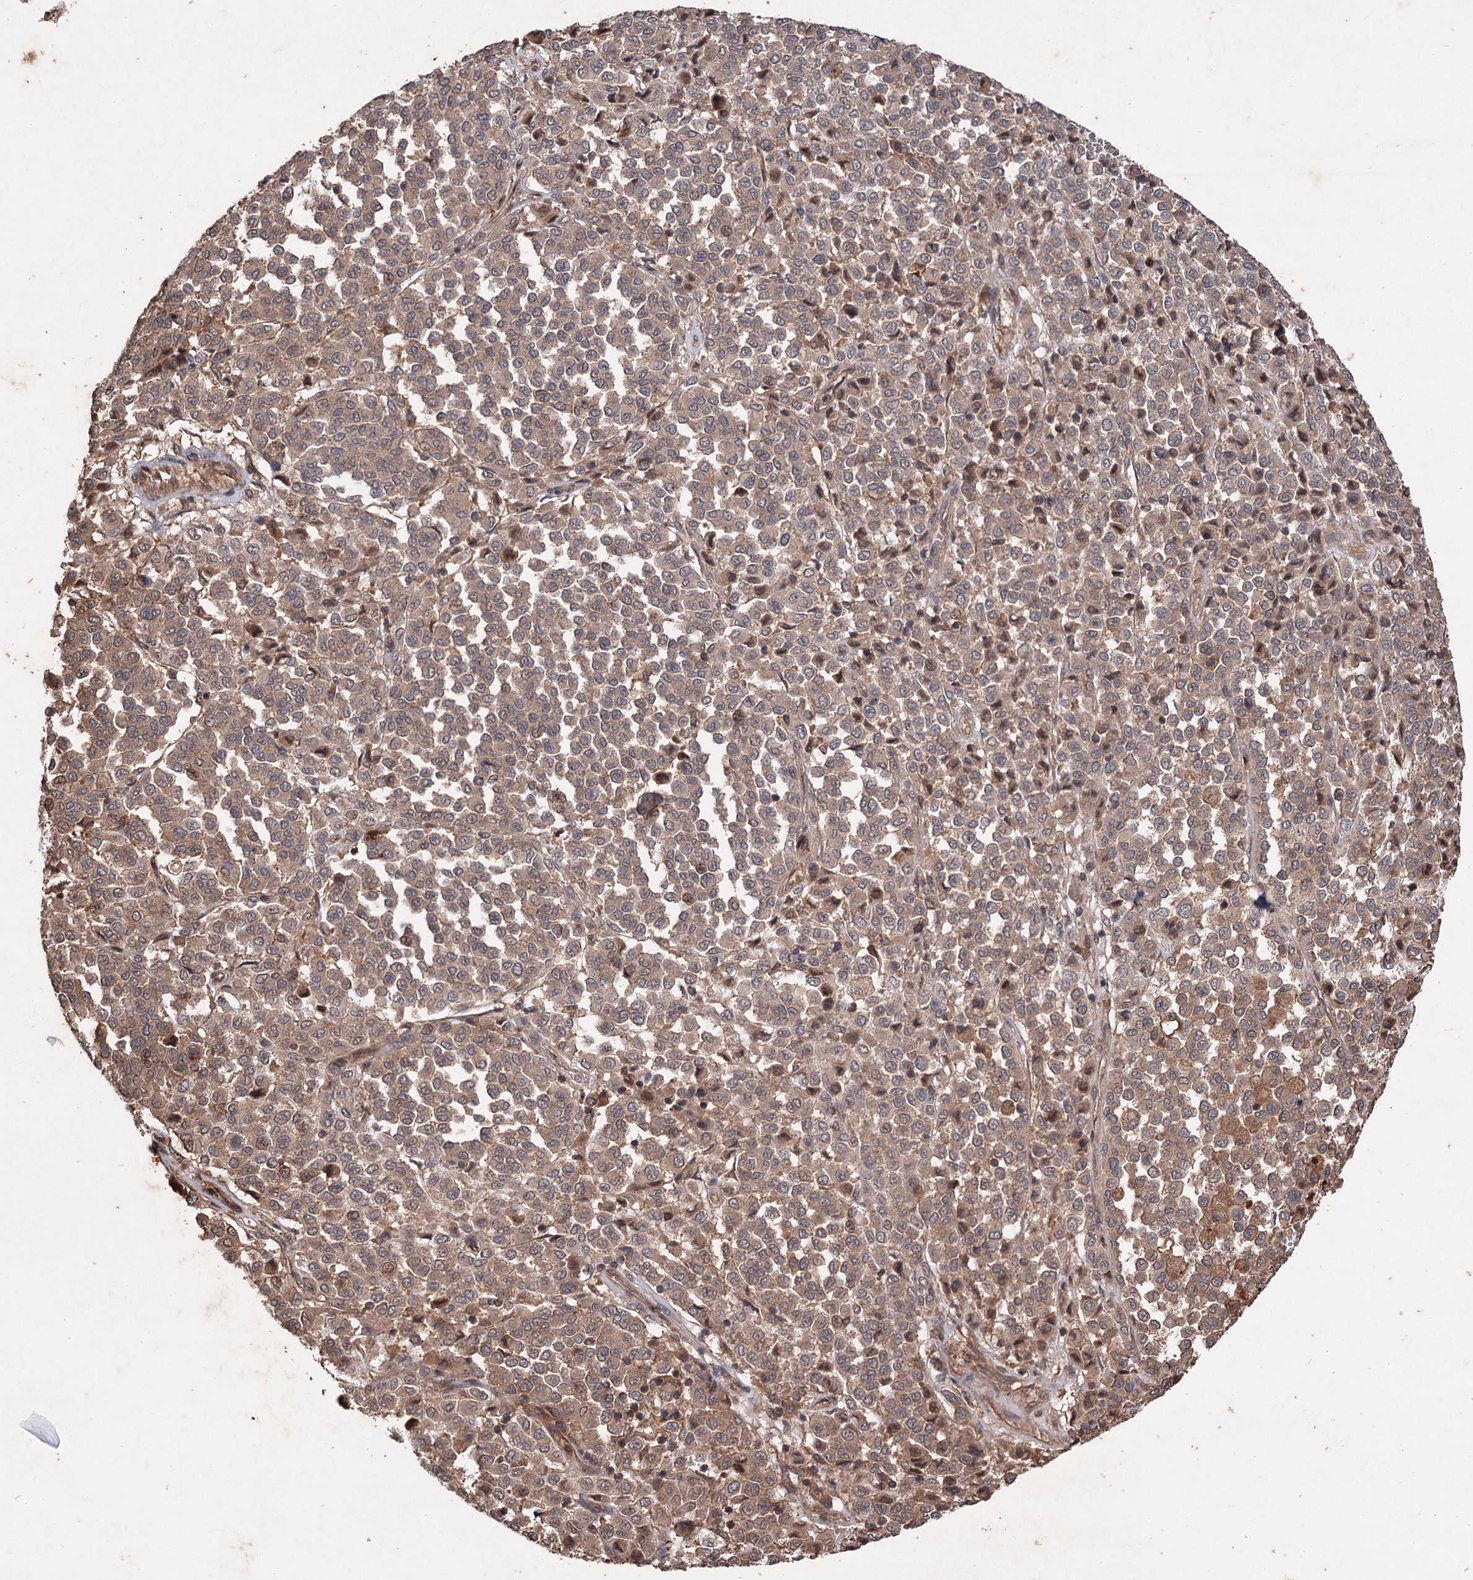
{"staining": {"intensity": "weak", "quantity": ">75%", "location": "cytoplasmic/membranous,nuclear"}, "tissue": "melanoma", "cell_type": "Tumor cells", "image_type": "cancer", "snomed": [{"axis": "morphology", "description": "Malignant melanoma, Metastatic site"}, {"axis": "topography", "description": "Pancreas"}], "caption": "Protein staining by immunohistochemistry (IHC) shows weak cytoplasmic/membranous and nuclear expression in approximately >75% of tumor cells in malignant melanoma (metastatic site). The staining was performed using DAB, with brown indicating positive protein expression. Nuclei are stained blue with hematoxylin.", "gene": "ADK", "patient": {"sex": "female", "age": 30}}